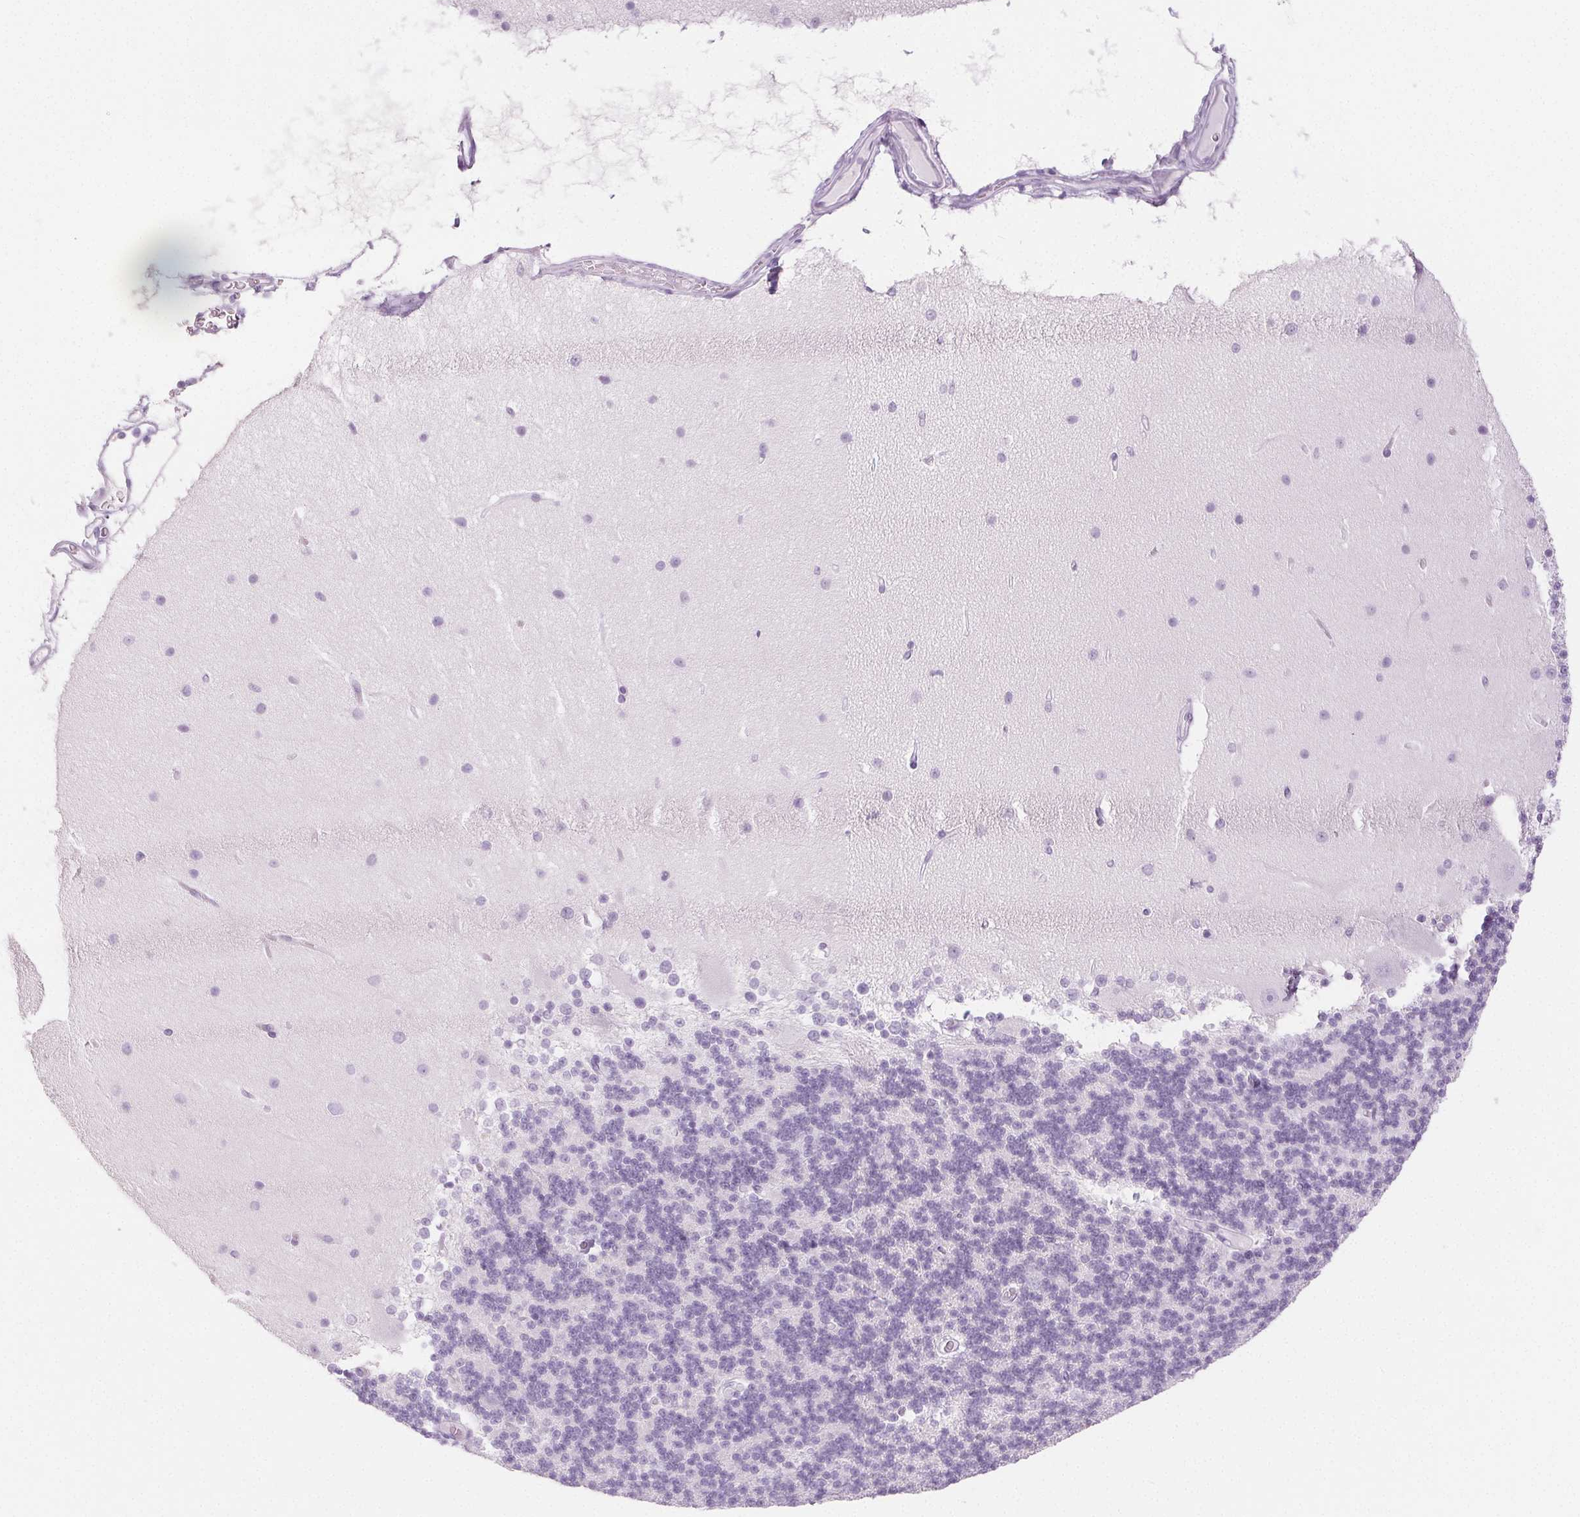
{"staining": {"intensity": "negative", "quantity": "none", "location": "none"}, "tissue": "cerebellum", "cell_type": "Cells in granular layer", "image_type": "normal", "snomed": [{"axis": "morphology", "description": "Normal tissue, NOS"}, {"axis": "topography", "description": "Cerebellum"}], "caption": "Immunohistochemistry (IHC) photomicrograph of benign cerebellum: human cerebellum stained with DAB (3,3'-diaminobenzidine) demonstrates no significant protein staining in cells in granular layer.", "gene": "SPRR3", "patient": {"sex": "female", "age": 54}}